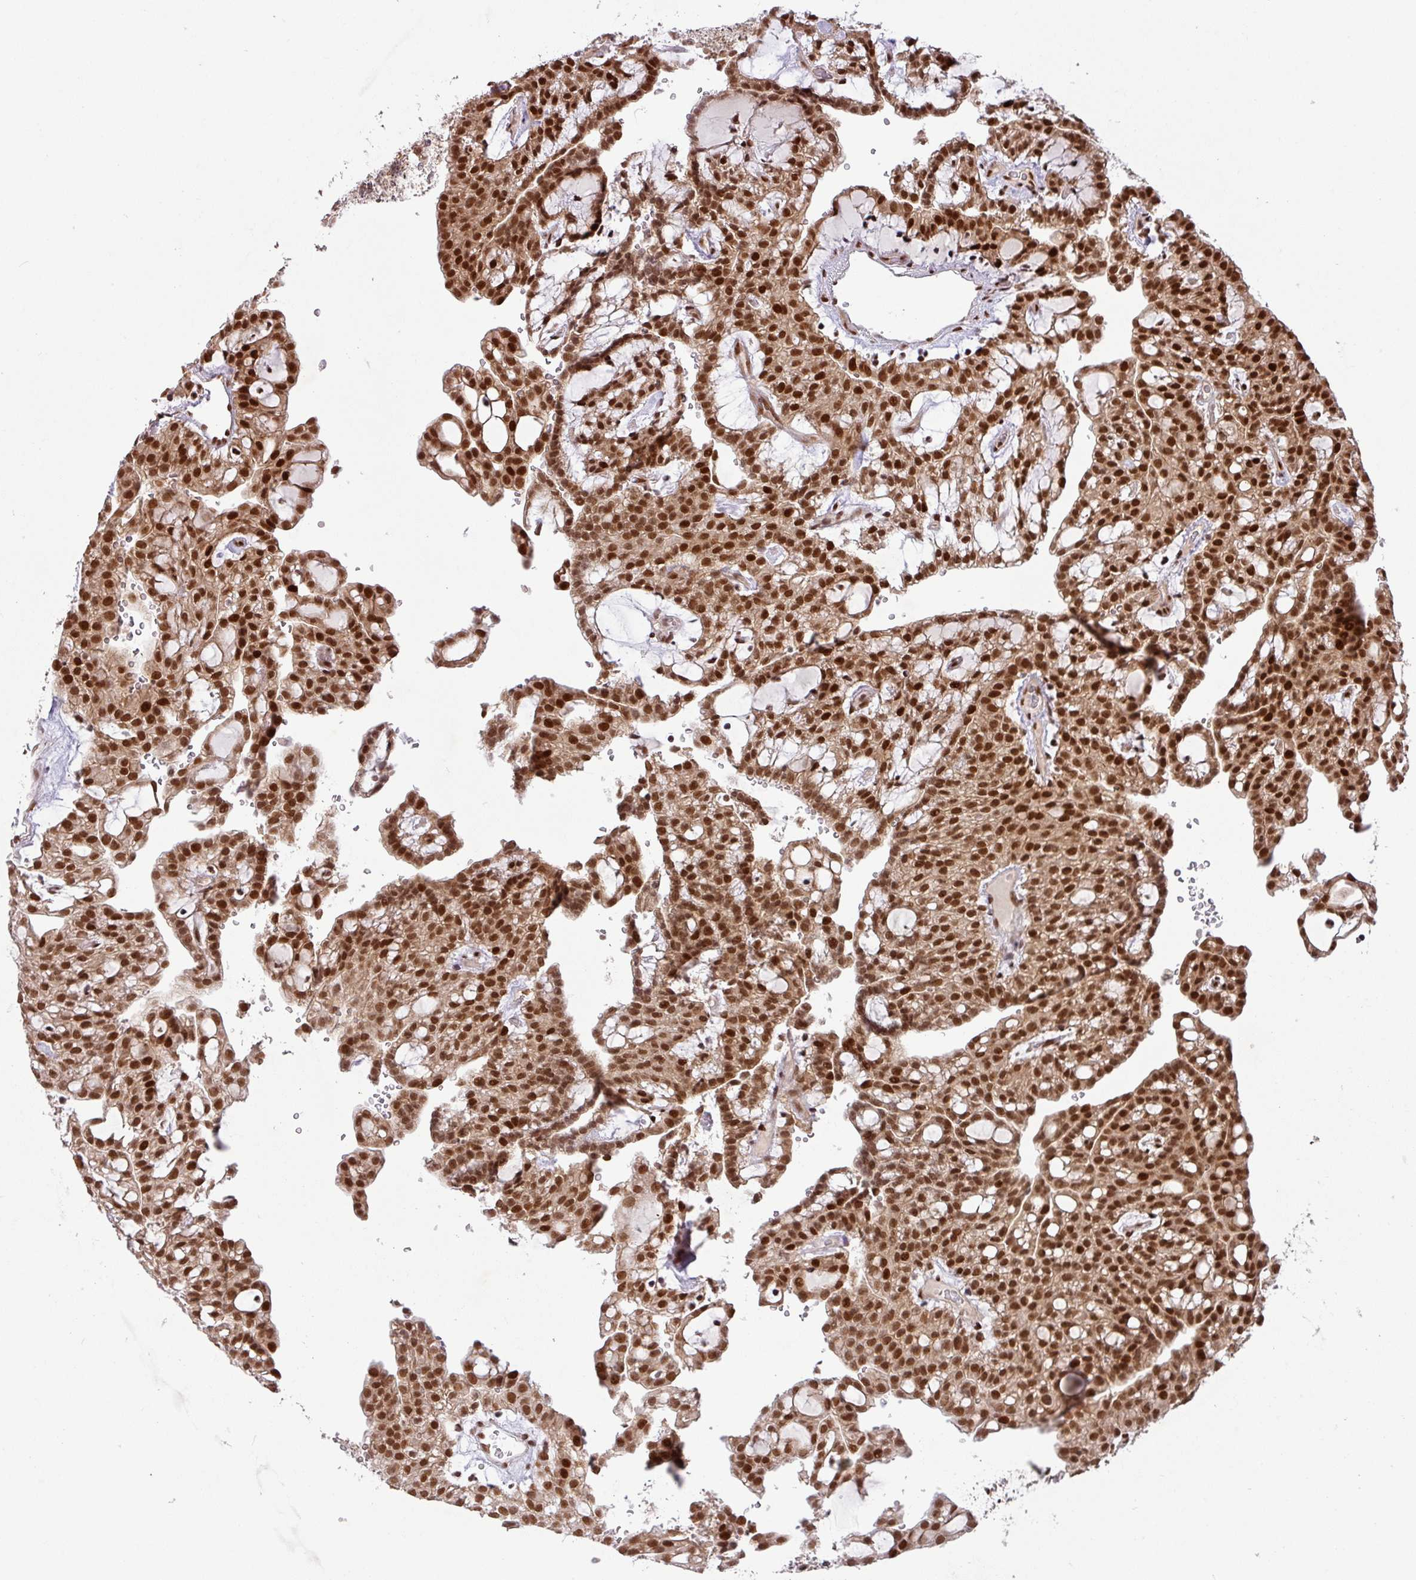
{"staining": {"intensity": "strong", "quantity": ">75%", "location": "cytoplasmic/membranous,nuclear"}, "tissue": "renal cancer", "cell_type": "Tumor cells", "image_type": "cancer", "snomed": [{"axis": "morphology", "description": "Adenocarcinoma, NOS"}, {"axis": "topography", "description": "Kidney"}], "caption": "Immunohistochemical staining of human renal adenocarcinoma reveals high levels of strong cytoplasmic/membranous and nuclear positivity in approximately >75% of tumor cells.", "gene": "SRSF2", "patient": {"sex": "male", "age": 63}}